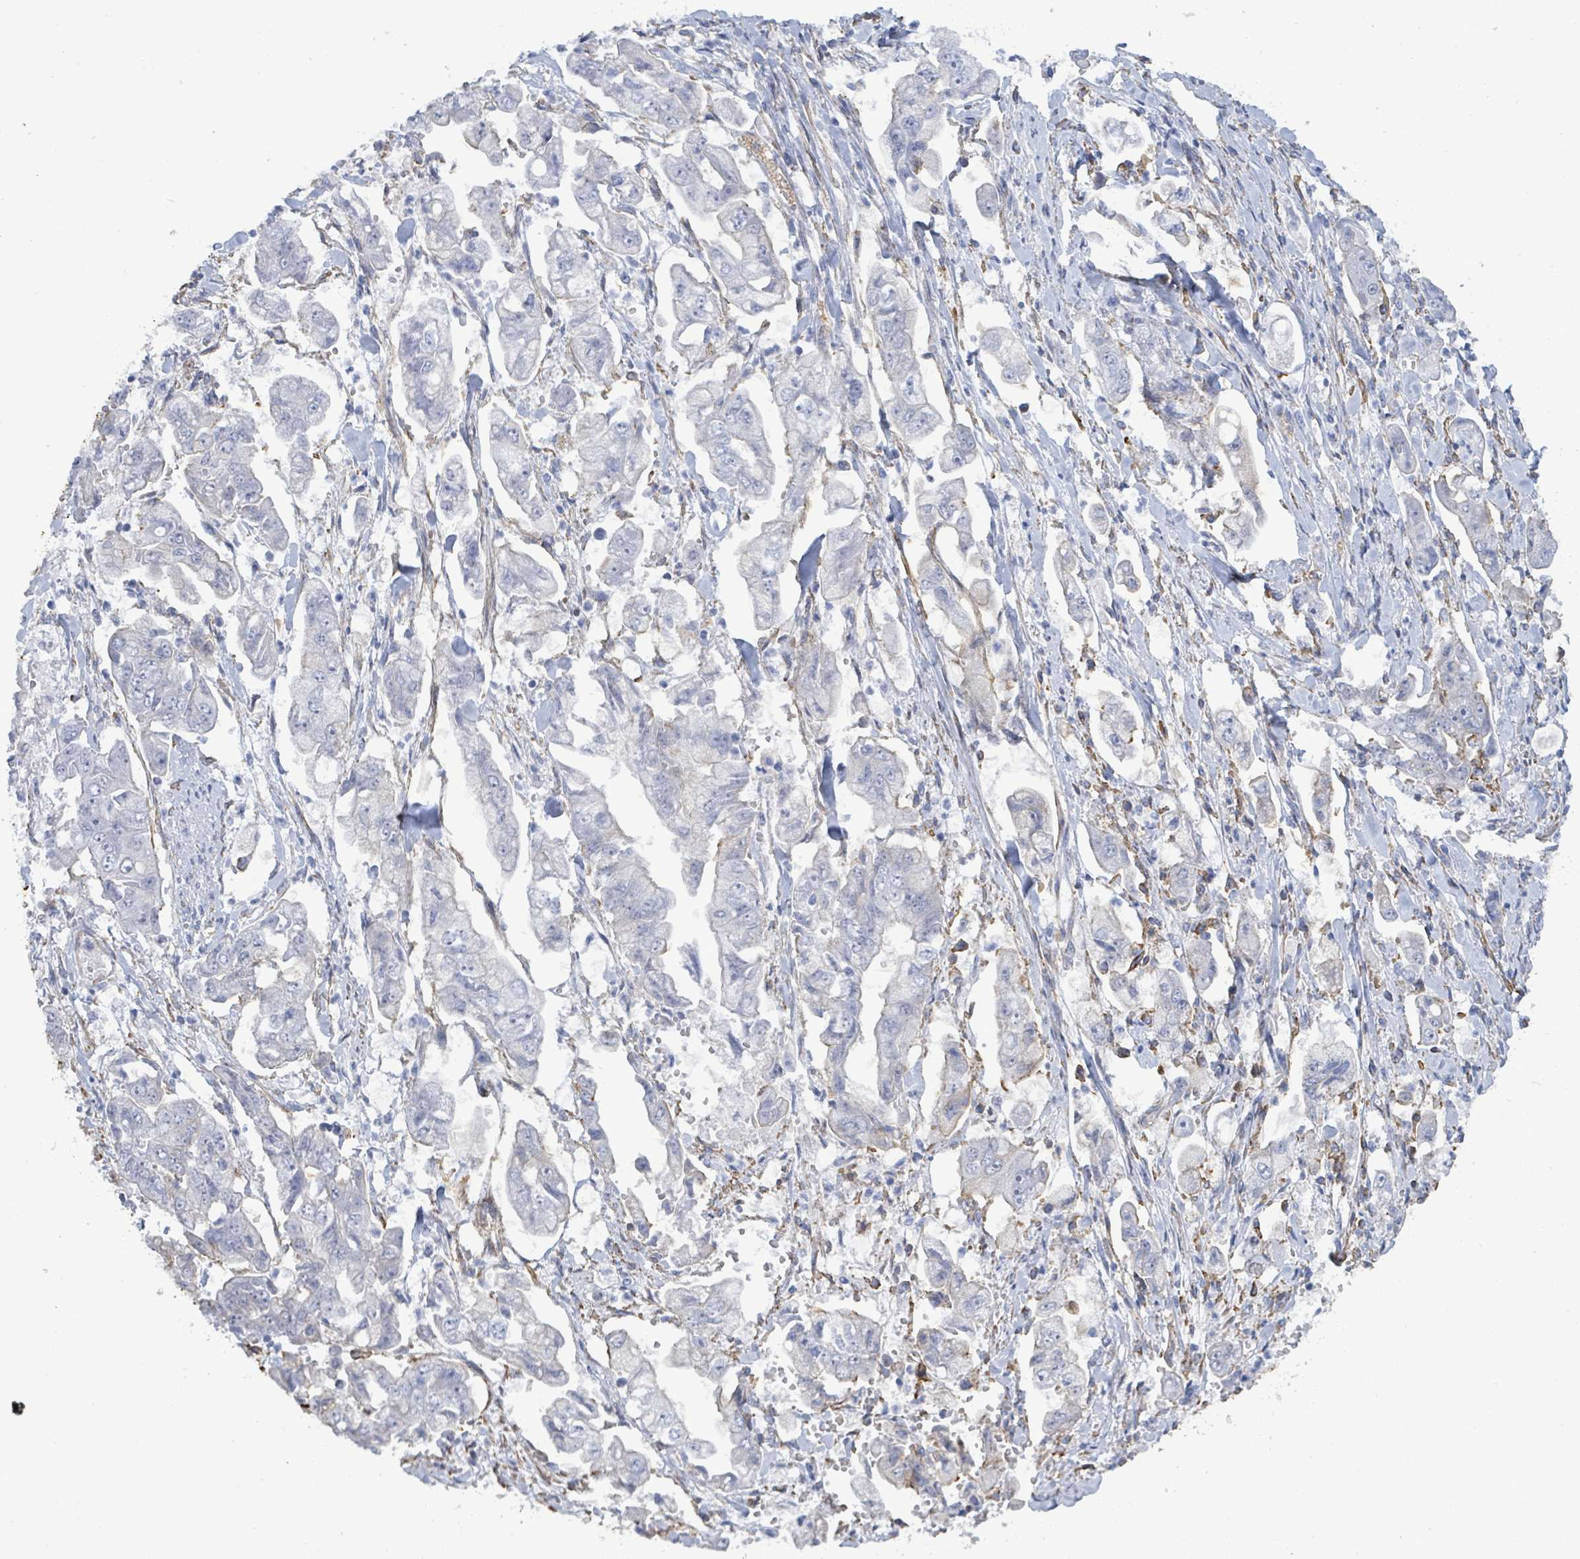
{"staining": {"intensity": "moderate", "quantity": "25%-75%", "location": "cytoplasmic/membranous"}, "tissue": "stomach cancer", "cell_type": "Tumor cells", "image_type": "cancer", "snomed": [{"axis": "morphology", "description": "Adenocarcinoma, NOS"}, {"axis": "topography", "description": "Stomach"}], "caption": "Immunohistochemistry (IHC) of human stomach adenocarcinoma displays medium levels of moderate cytoplasmic/membranous staining in about 25%-75% of tumor cells.", "gene": "DMRTC1B", "patient": {"sex": "male", "age": 62}}